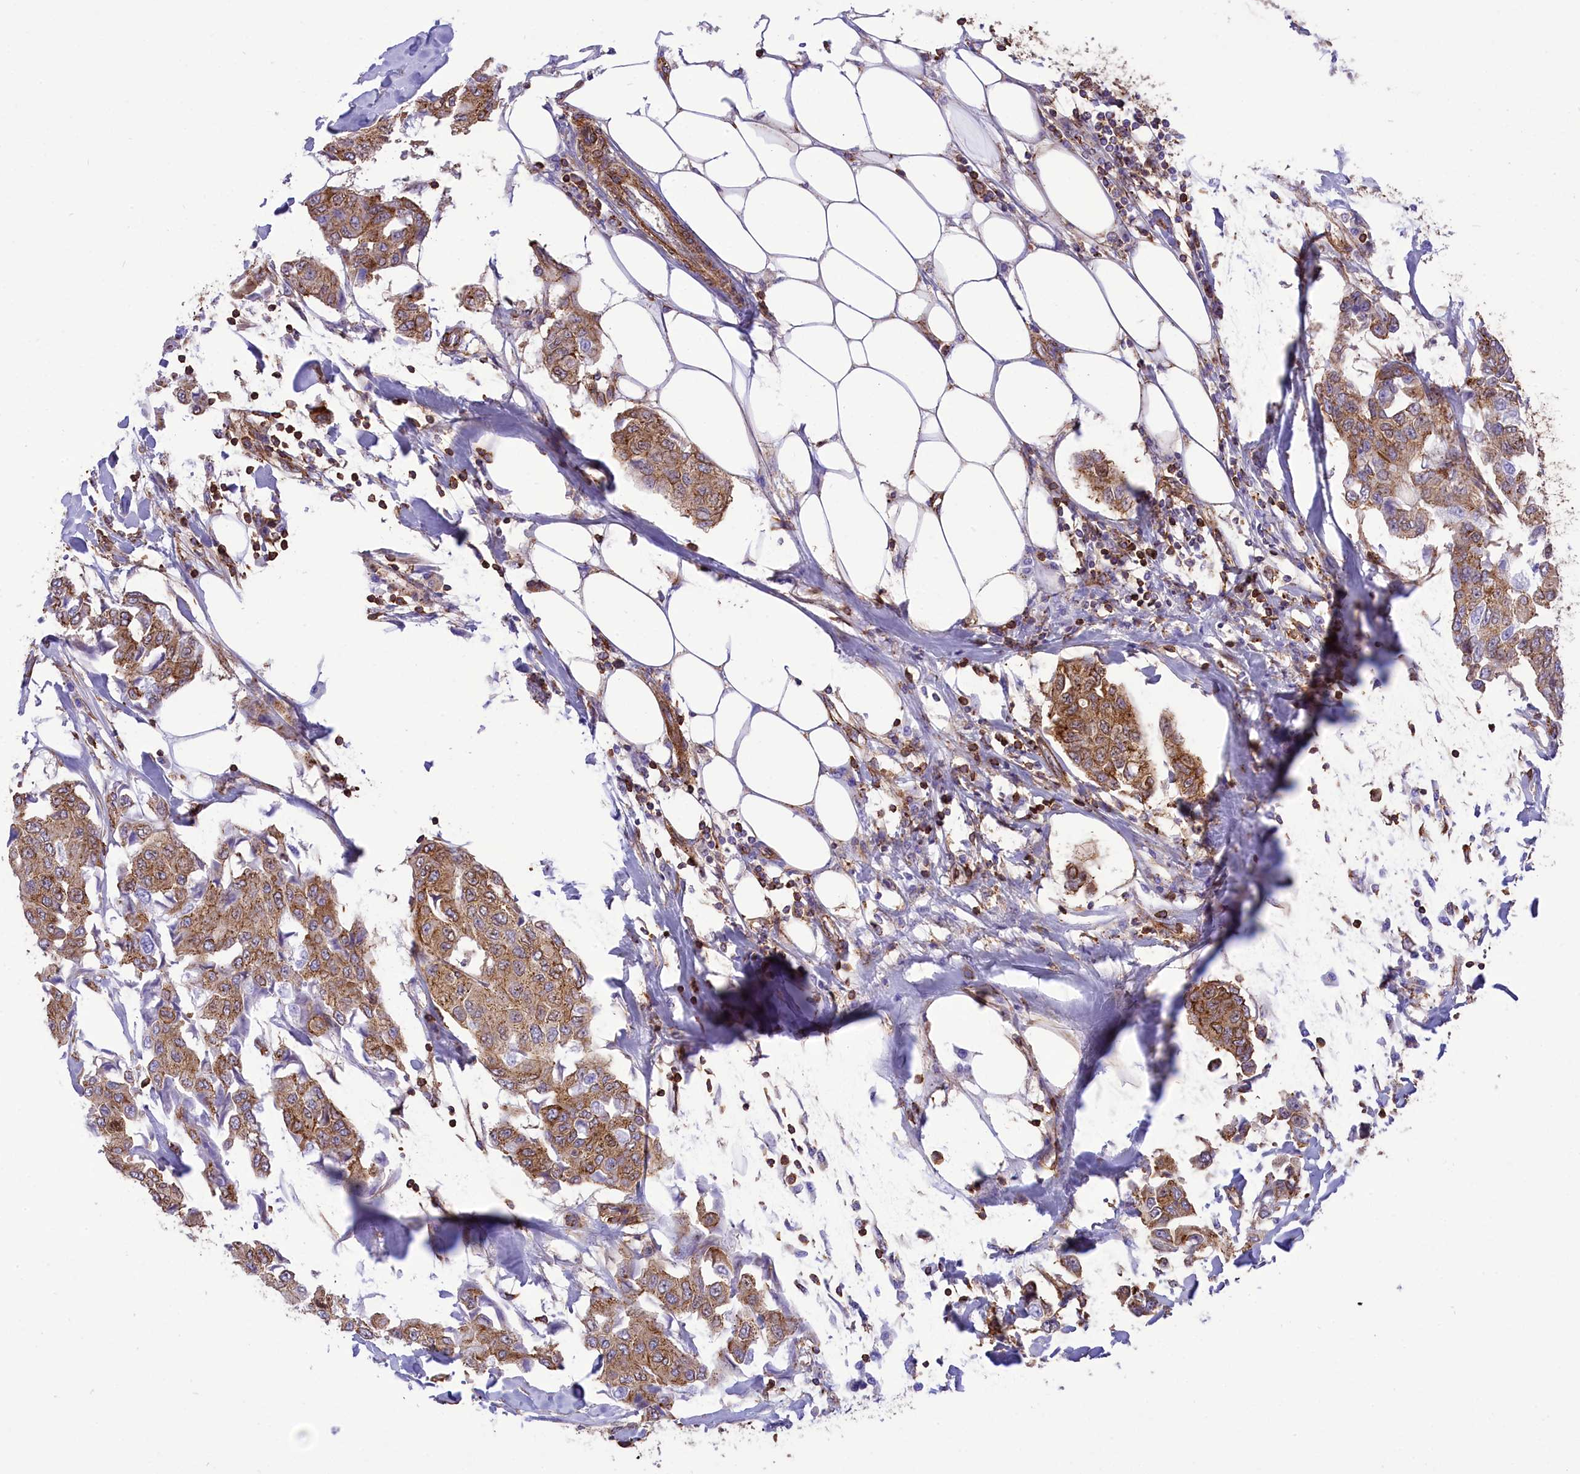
{"staining": {"intensity": "moderate", "quantity": ">75%", "location": "cytoplasmic/membranous"}, "tissue": "breast cancer", "cell_type": "Tumor cells", "image_type": "cancer", "snomed": [{"axis": "morphology", "description": "Duct carcinoma"}, {"axis": "topography", "description": "Breast"}], "caption": "This photomicrograph shows immunohistochemistry staining of human infiltrating ductal carcinoma (breast), with medium moderate cytoplasmic/membranous expression in about >75% of tumor cells.", "gene": "SEPTIN9", "patient": {"sex": "female", "age": 80}}